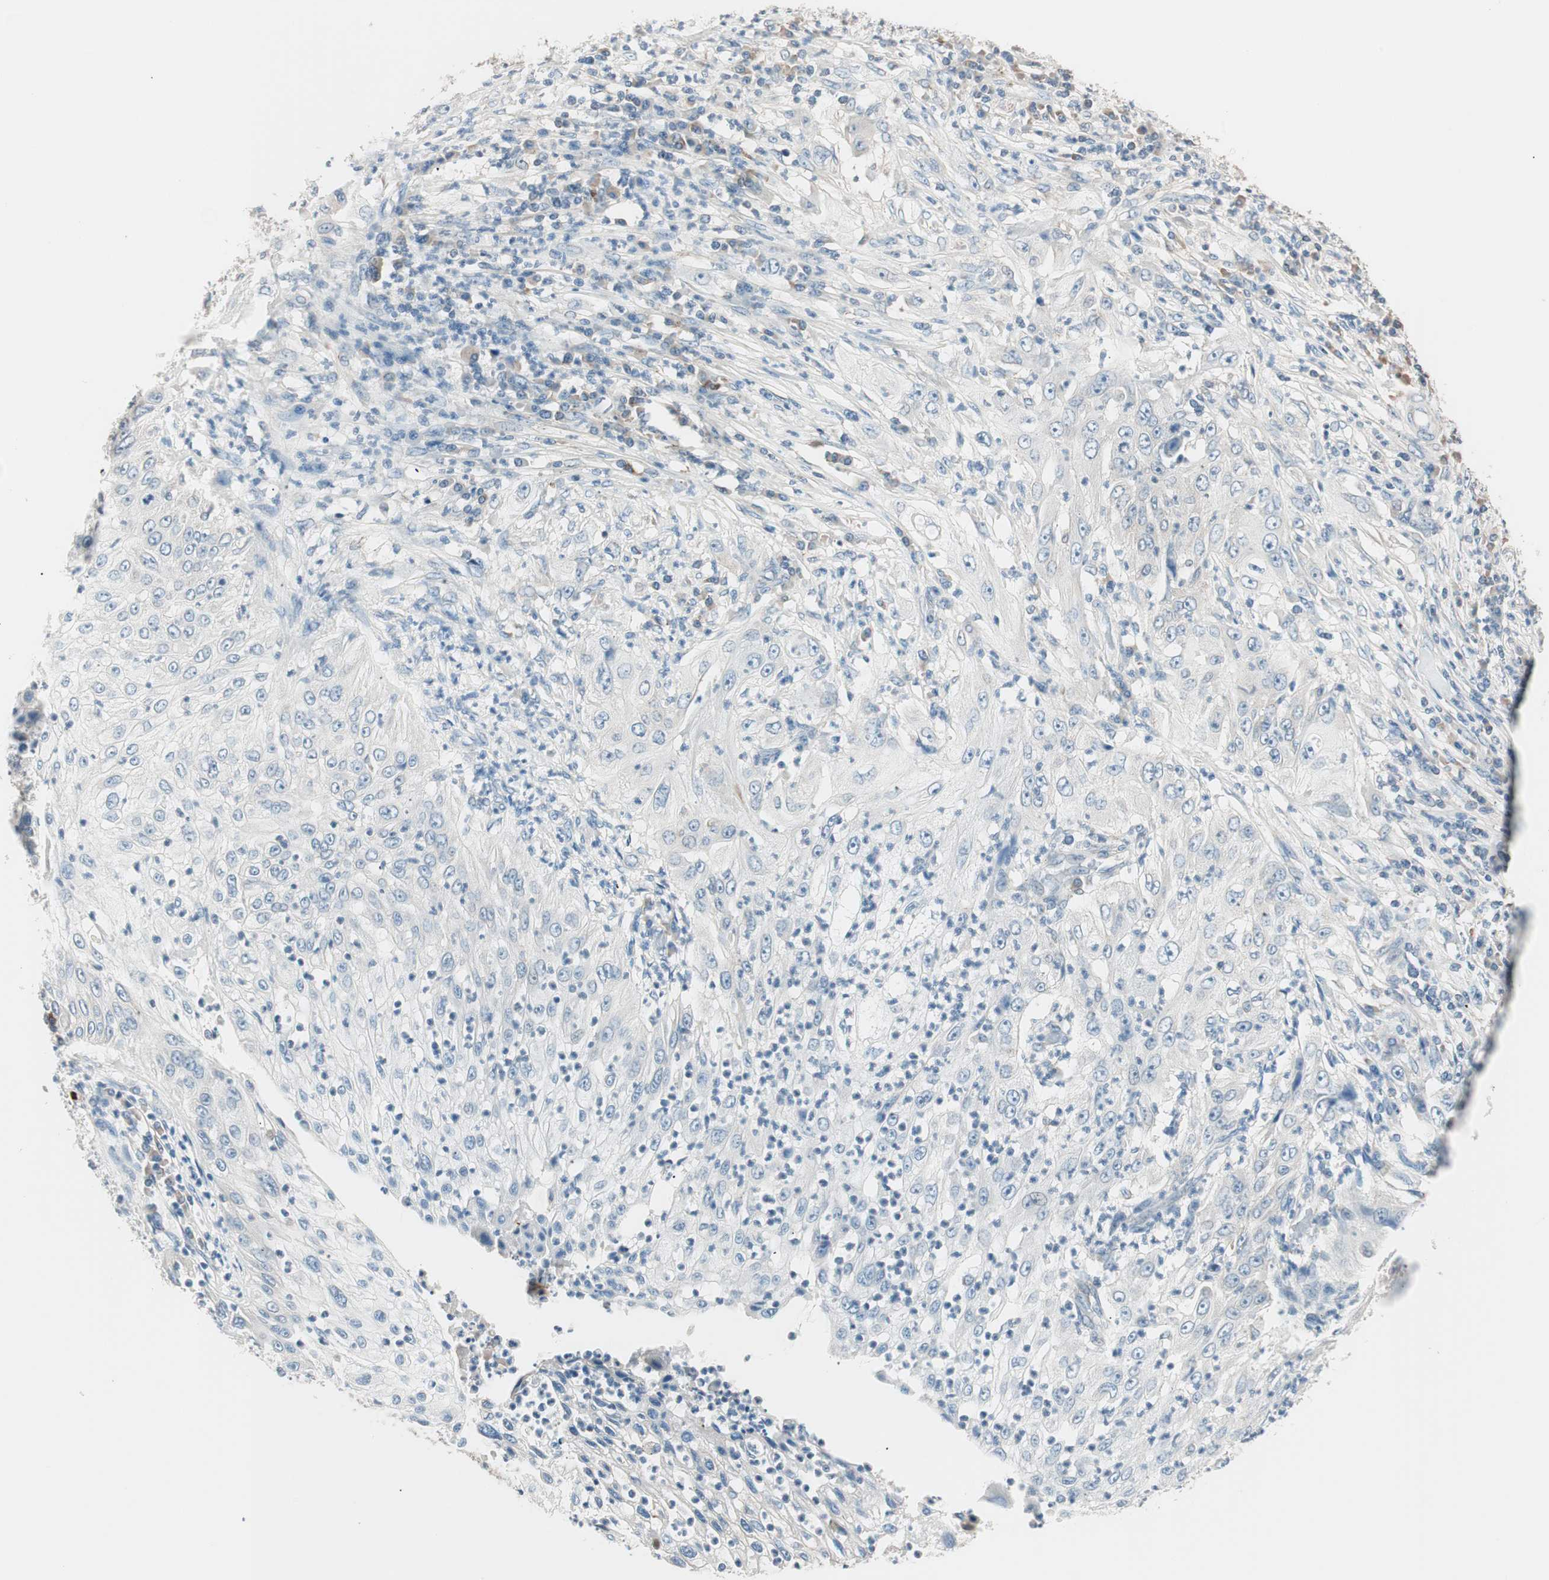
{"staining": {"intensity": "negative", "quantity": "none", "location": "none"}, "tissue": "lung cancer", "cell_type": "Tumor cells", "image_type": "cancer", "snomed": [{"axis": "morphology", "description": "Inflammation, NOS"}, {"axis": "morphology", "description": "Squamous cell carcinoma, NOS"}, {"axis": "topography", "description": "Lymph node"}, {"axis": "topography", "description": "Soft tissue"}, {"axis": "topography", "description": "Lung"}], "caption": "Lung cancer was stained to show a protein in brown. There is no significant expression in tumor cells.", "gene": "RAD54B", "patient": {"sex": "male", "age": 66}}